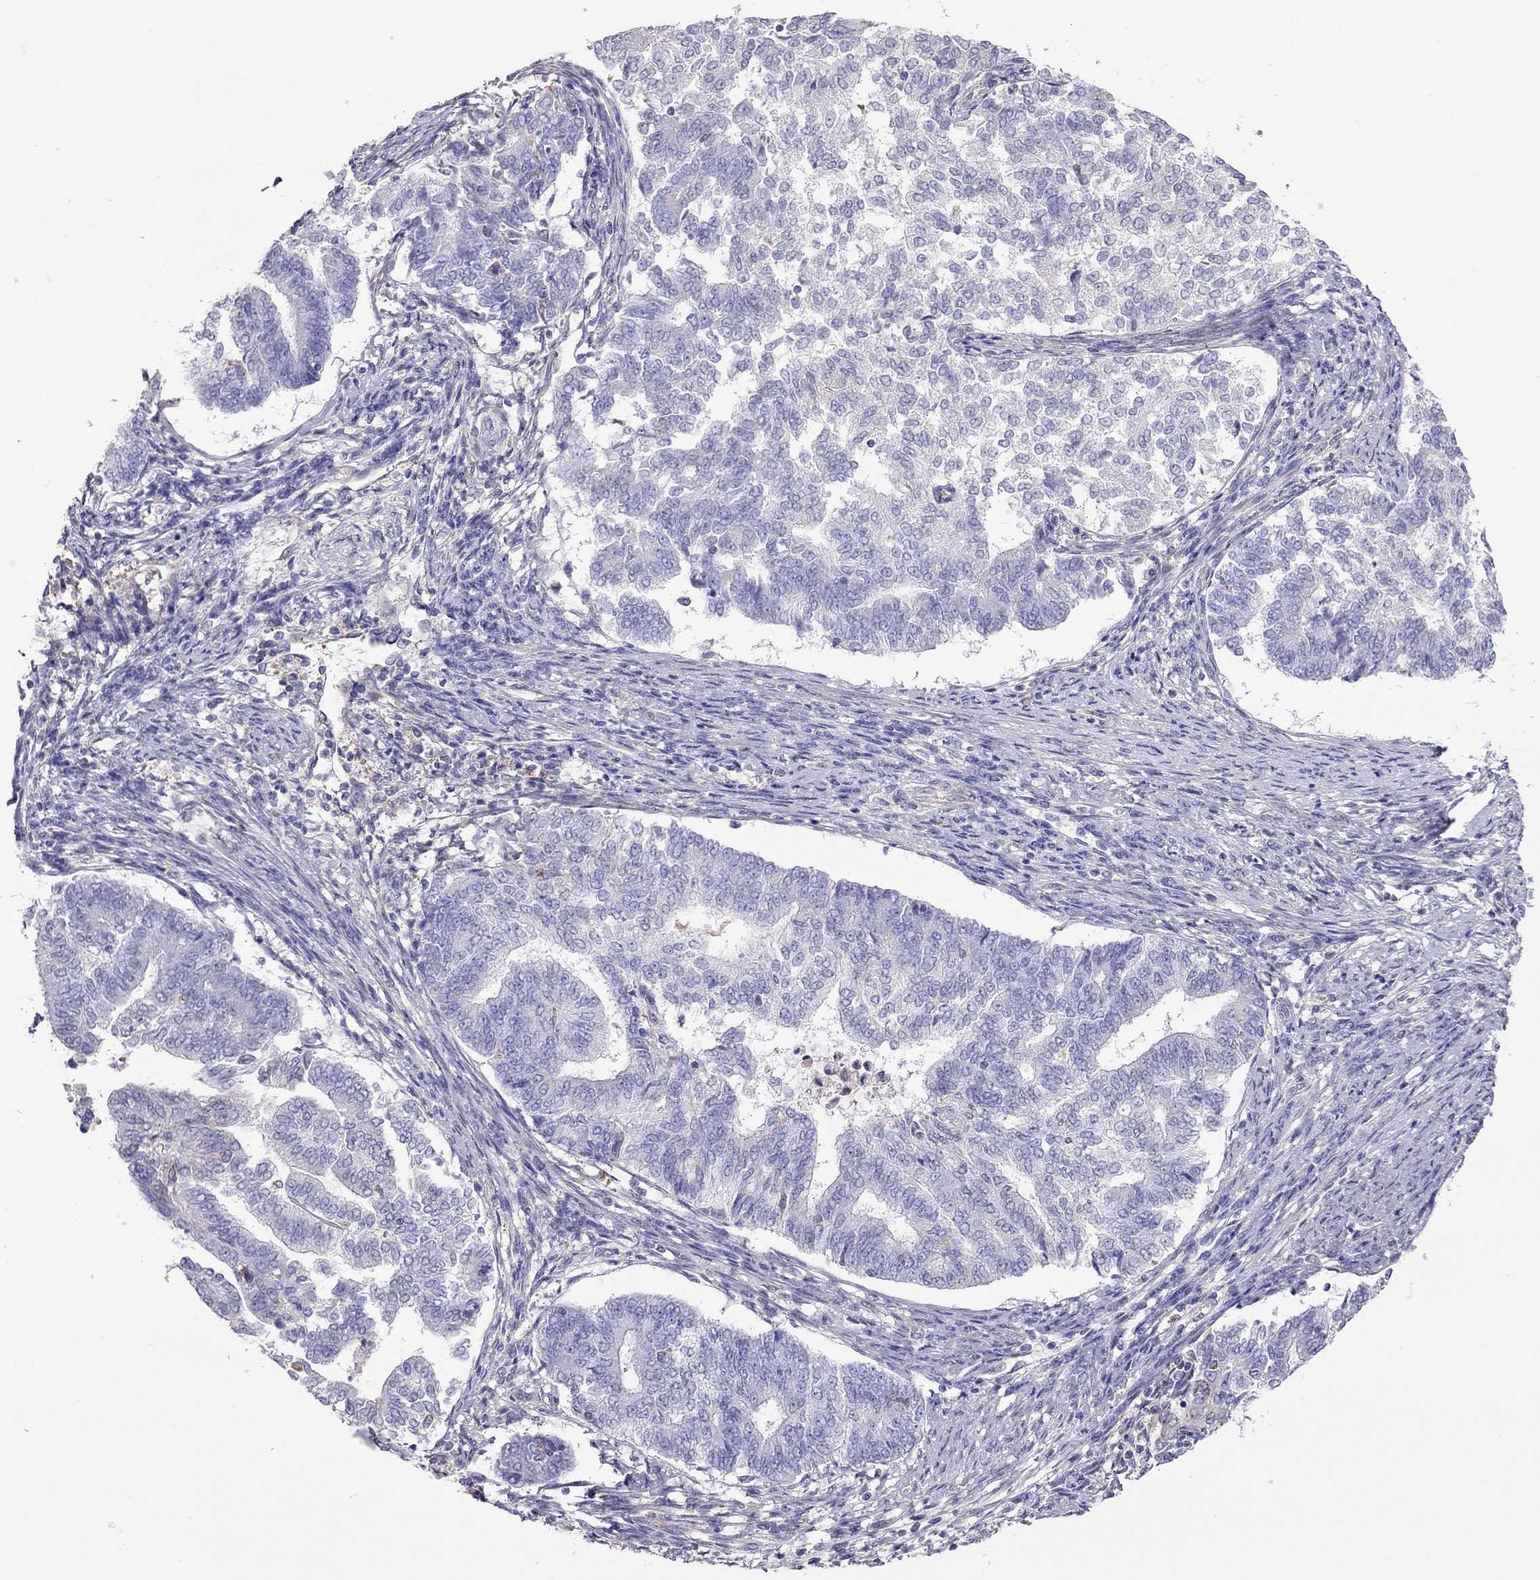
{"staining": {"intensity": "negative", "quantity": "none", "location": "none"}, "tissue": "endometrial cancer", "cell_type": "Tumor cells", "image_type": "cancer", "snomed": [{"axis": "morphology", "description": "Adenocarcinoma, NOS"}, {"axis": "topography", "description": "Endometrium"}], "caption": "Immunohistochemistry micrograph of human endometrial cancer stained for a protein (brown), which exhibits no positivity in tumor cells.", "gene": "ALOX15B", "patient": {"sex": "female", "age": 65}}